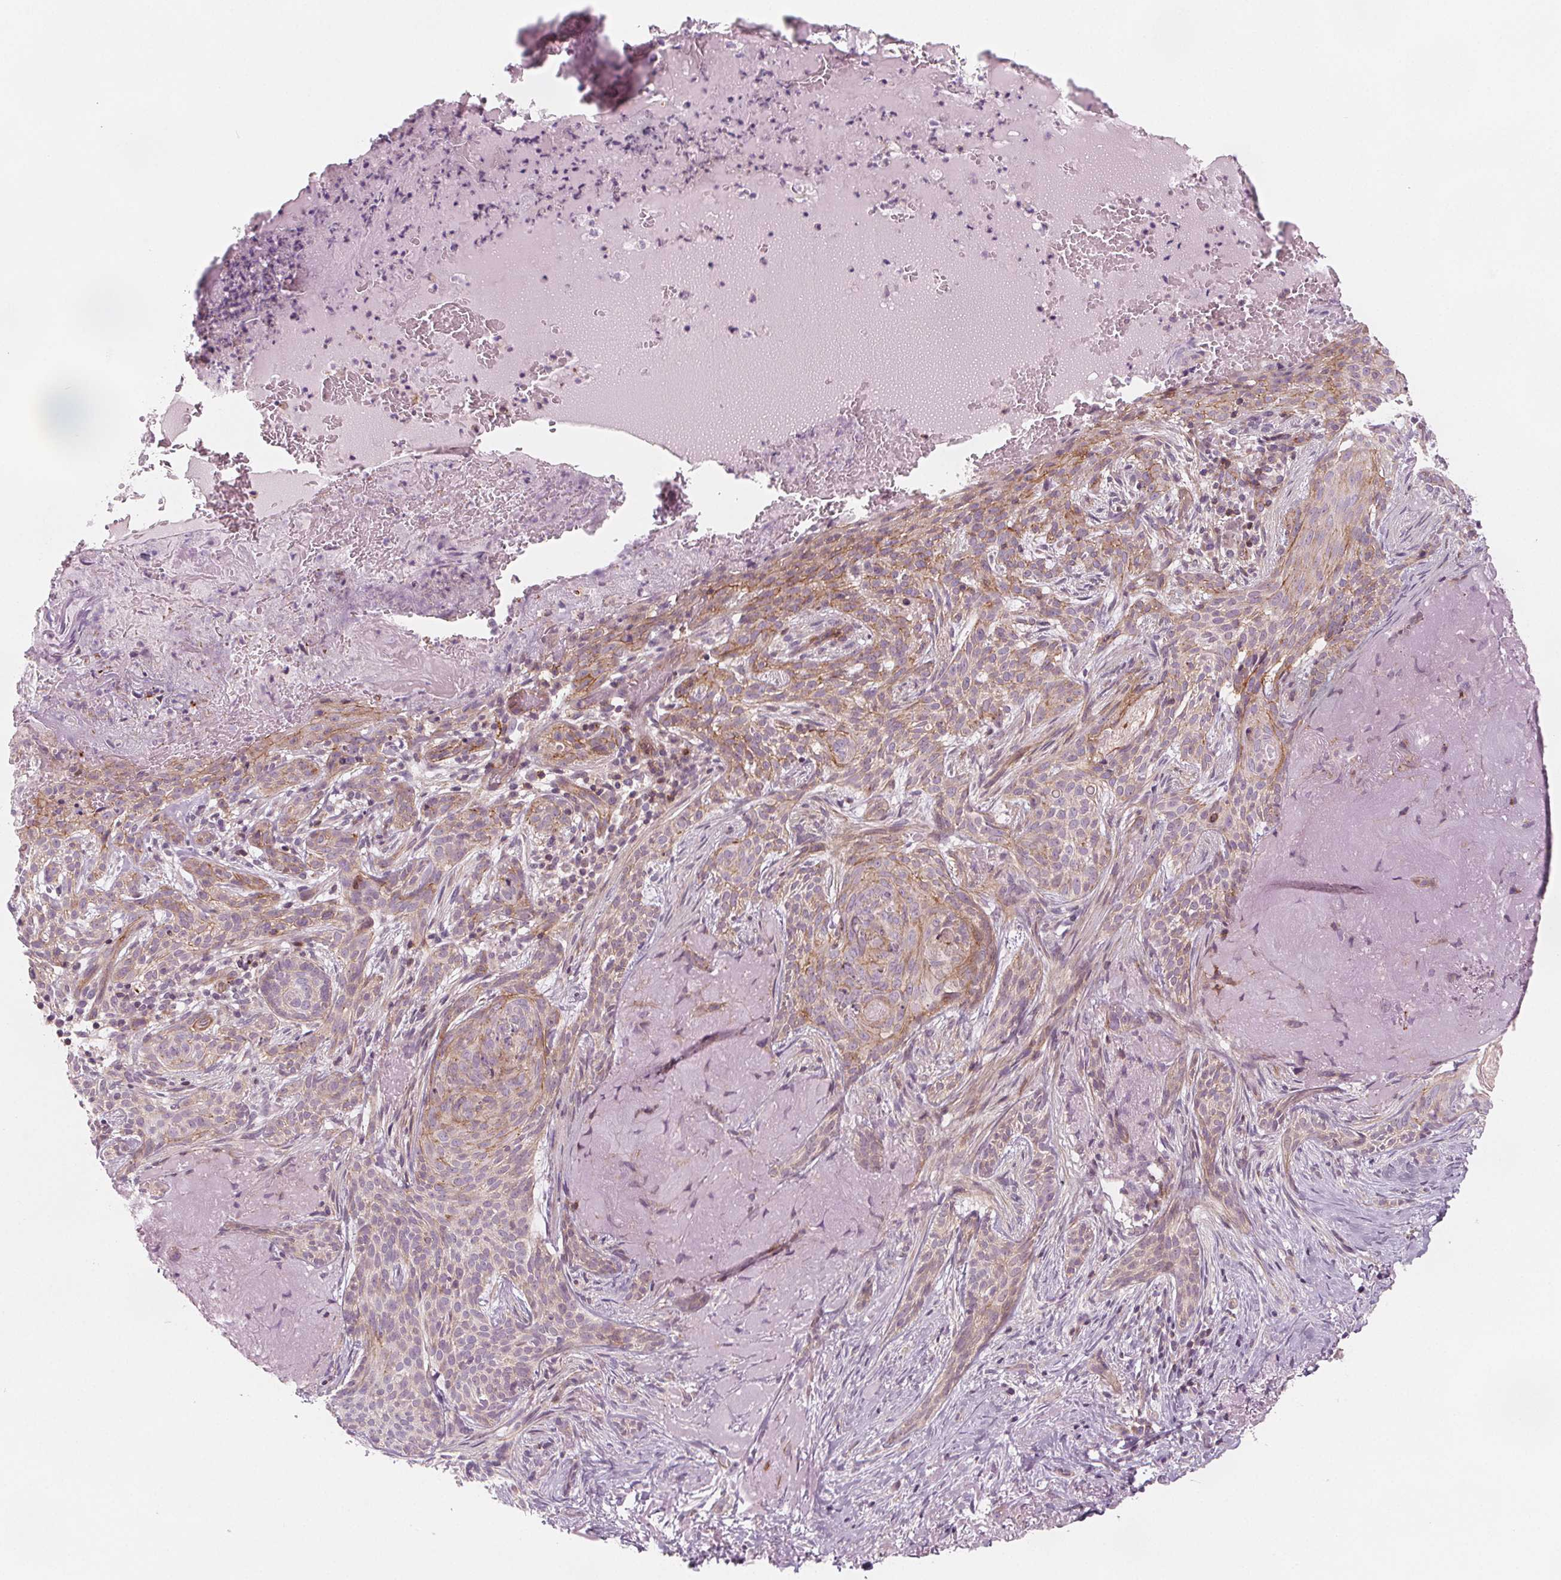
{"staining": {"intensity": "weak", "quantity": "25%-75%", "location": "cytoplasmic/membranous"}, "tissue": "skin cancer", "cell_type": "Tumor cells", "image_type": "cancer", "snomed": [{"axis": "morphology", "description": "Basal cell carcinoma"}, {"axis": "topography", "description": "Skin"}], "caption": "Immunohistochemistry histopathology image of neoplastic tissue: skin cancer stained using IHC shows low levels of weak protein expression localized specifically in the cytoplasmic/membranous of tumor cells, appearing as a cytoplasmic/membranous brown color.", "gene": "ADAM33", "patient": {"sex": "male", "age": 84}}